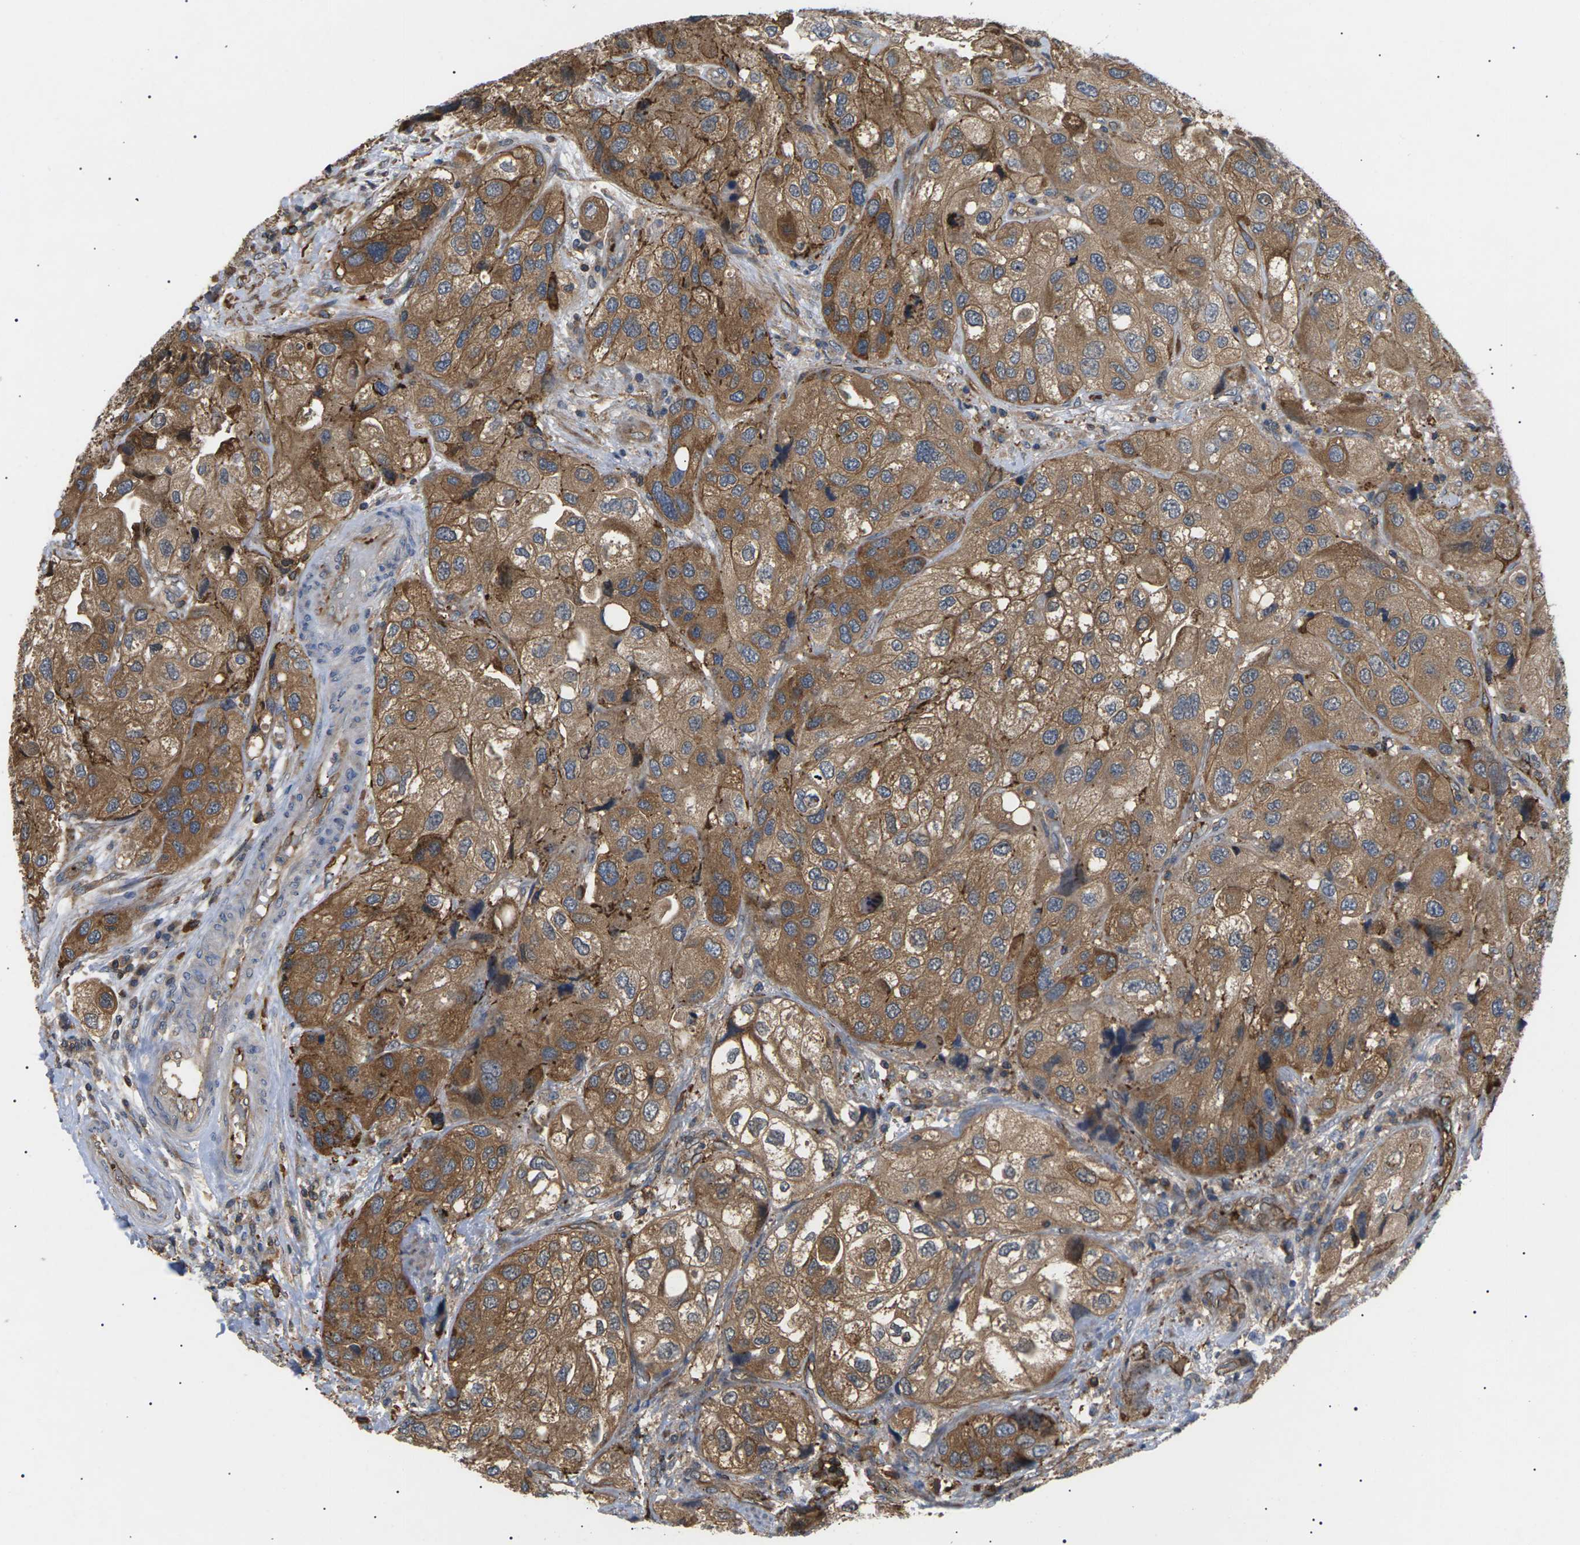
{"staining": {"intensity": "moderate", "quantity": ">75%", "location": "cytoplasmic/membranous"}, "tissue": "urothelial cancer", "cell_type": "Tumor cells", "image_type": "cancer", "snomed": [{"axis": "morphology", "description": "Urothelial carcinoma, High grade"}, {"axis": "topography", "description": "Urinary bladder"}], "caption": "Protein staining reveals moderate cytoplasmic/membranous staining in about >75% of tumor cells in urothelial cancer.", "gene": "TMTC4", "patient": {"sex": "female", "age": 64}}